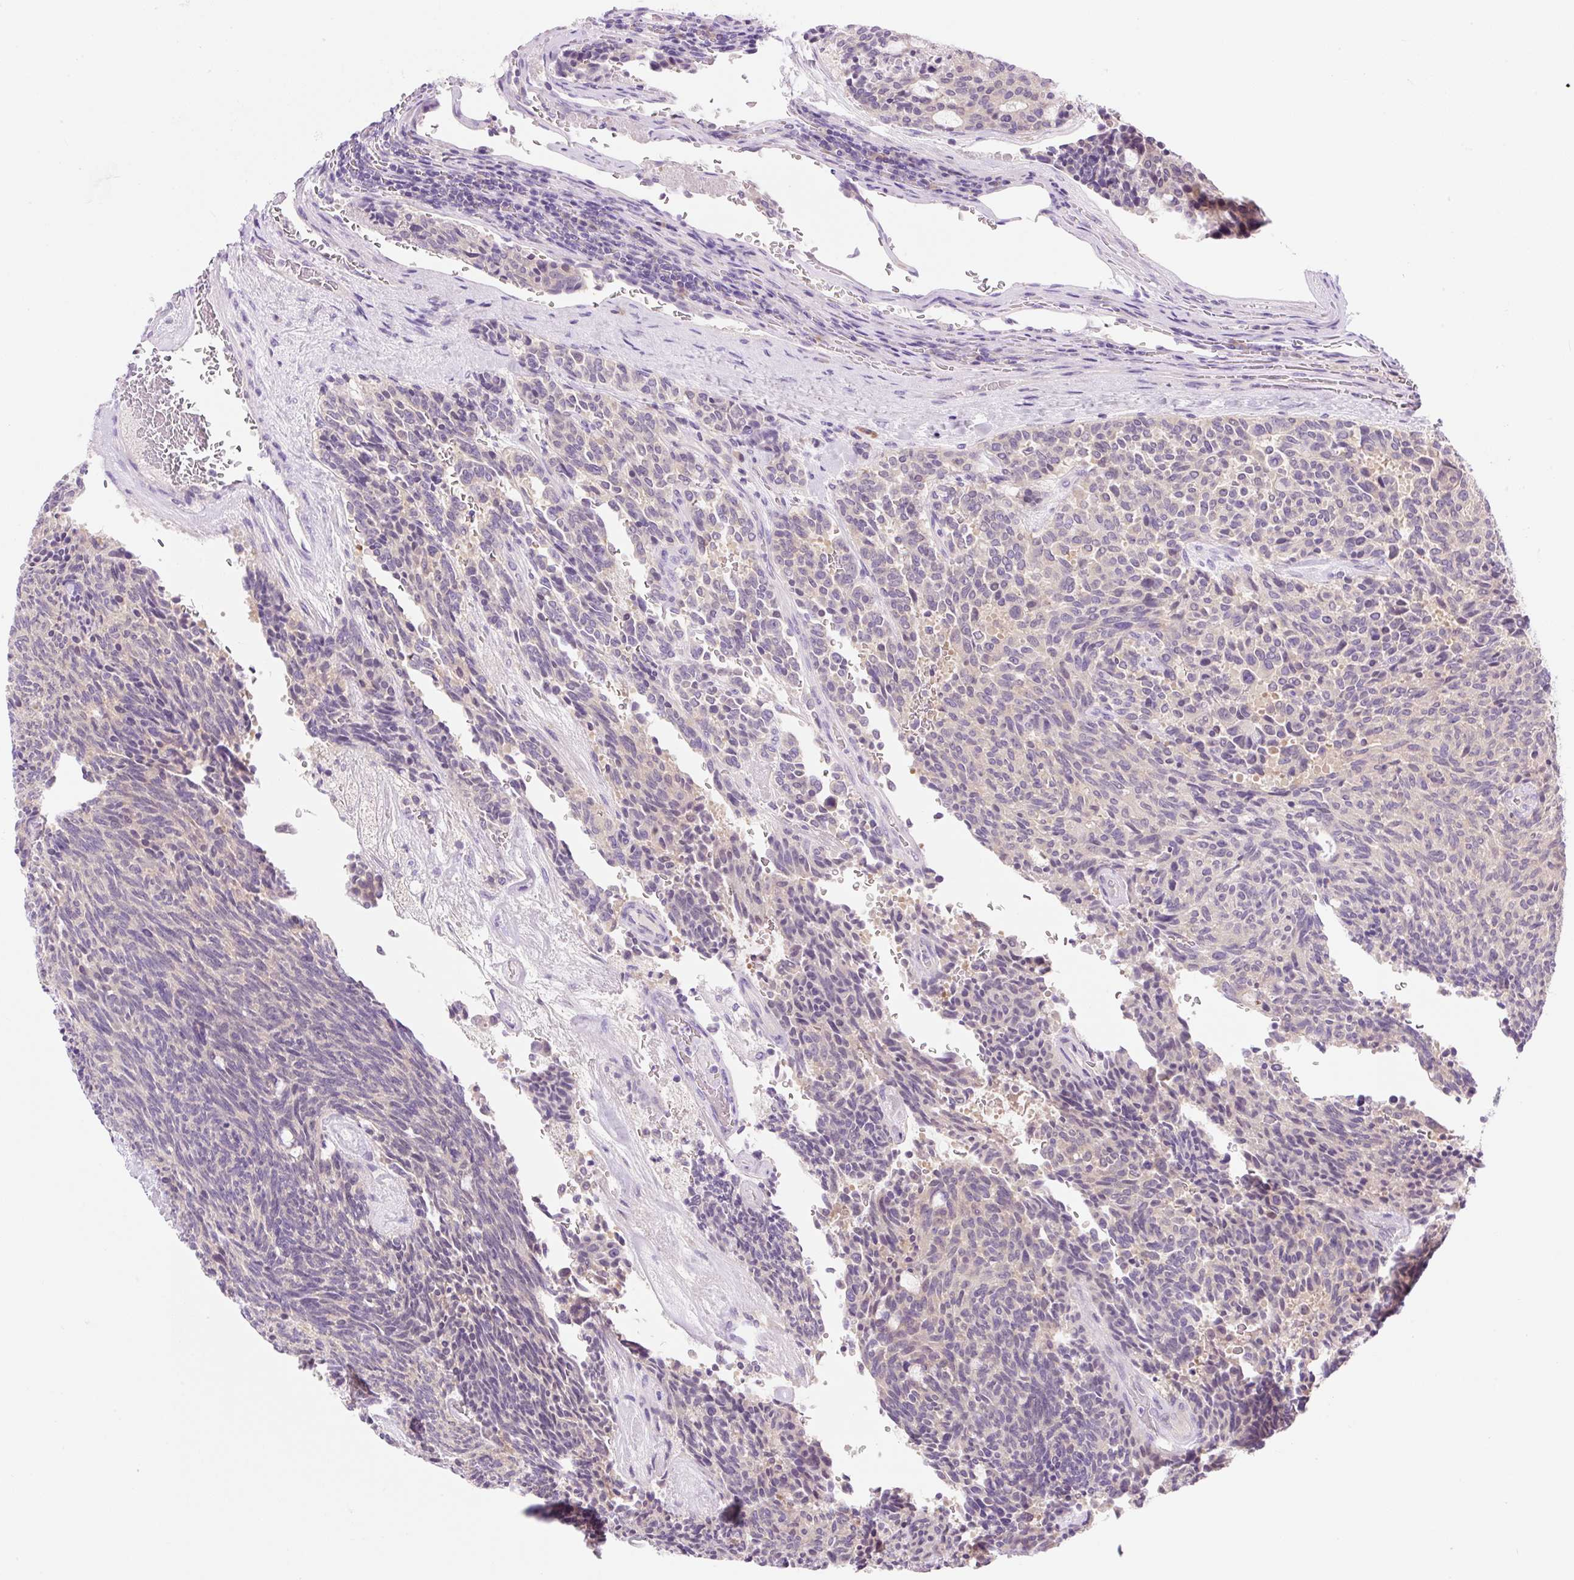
{"staining": {"intensity": "weak", "quantity": "<25%", "location": "cytoplasmic/membranous"}, "tissue": "carcinoid", "cell_type": "Tumor cells", "image_type": "cancer", "snomed": [{"axis": "morphology", "description": "Carcinoid, malignant, NOS"}, {"axis": "topography", "description": "Pancreas"}], "caption": "Photomicrograph shows no significant protein expression in tumor cells of carcinoid (malignant). (Brightfield microscopy of DAB IHC at high magnification).", "gene": "CELF6", "patient": {"sex": "female", "age": 54}}